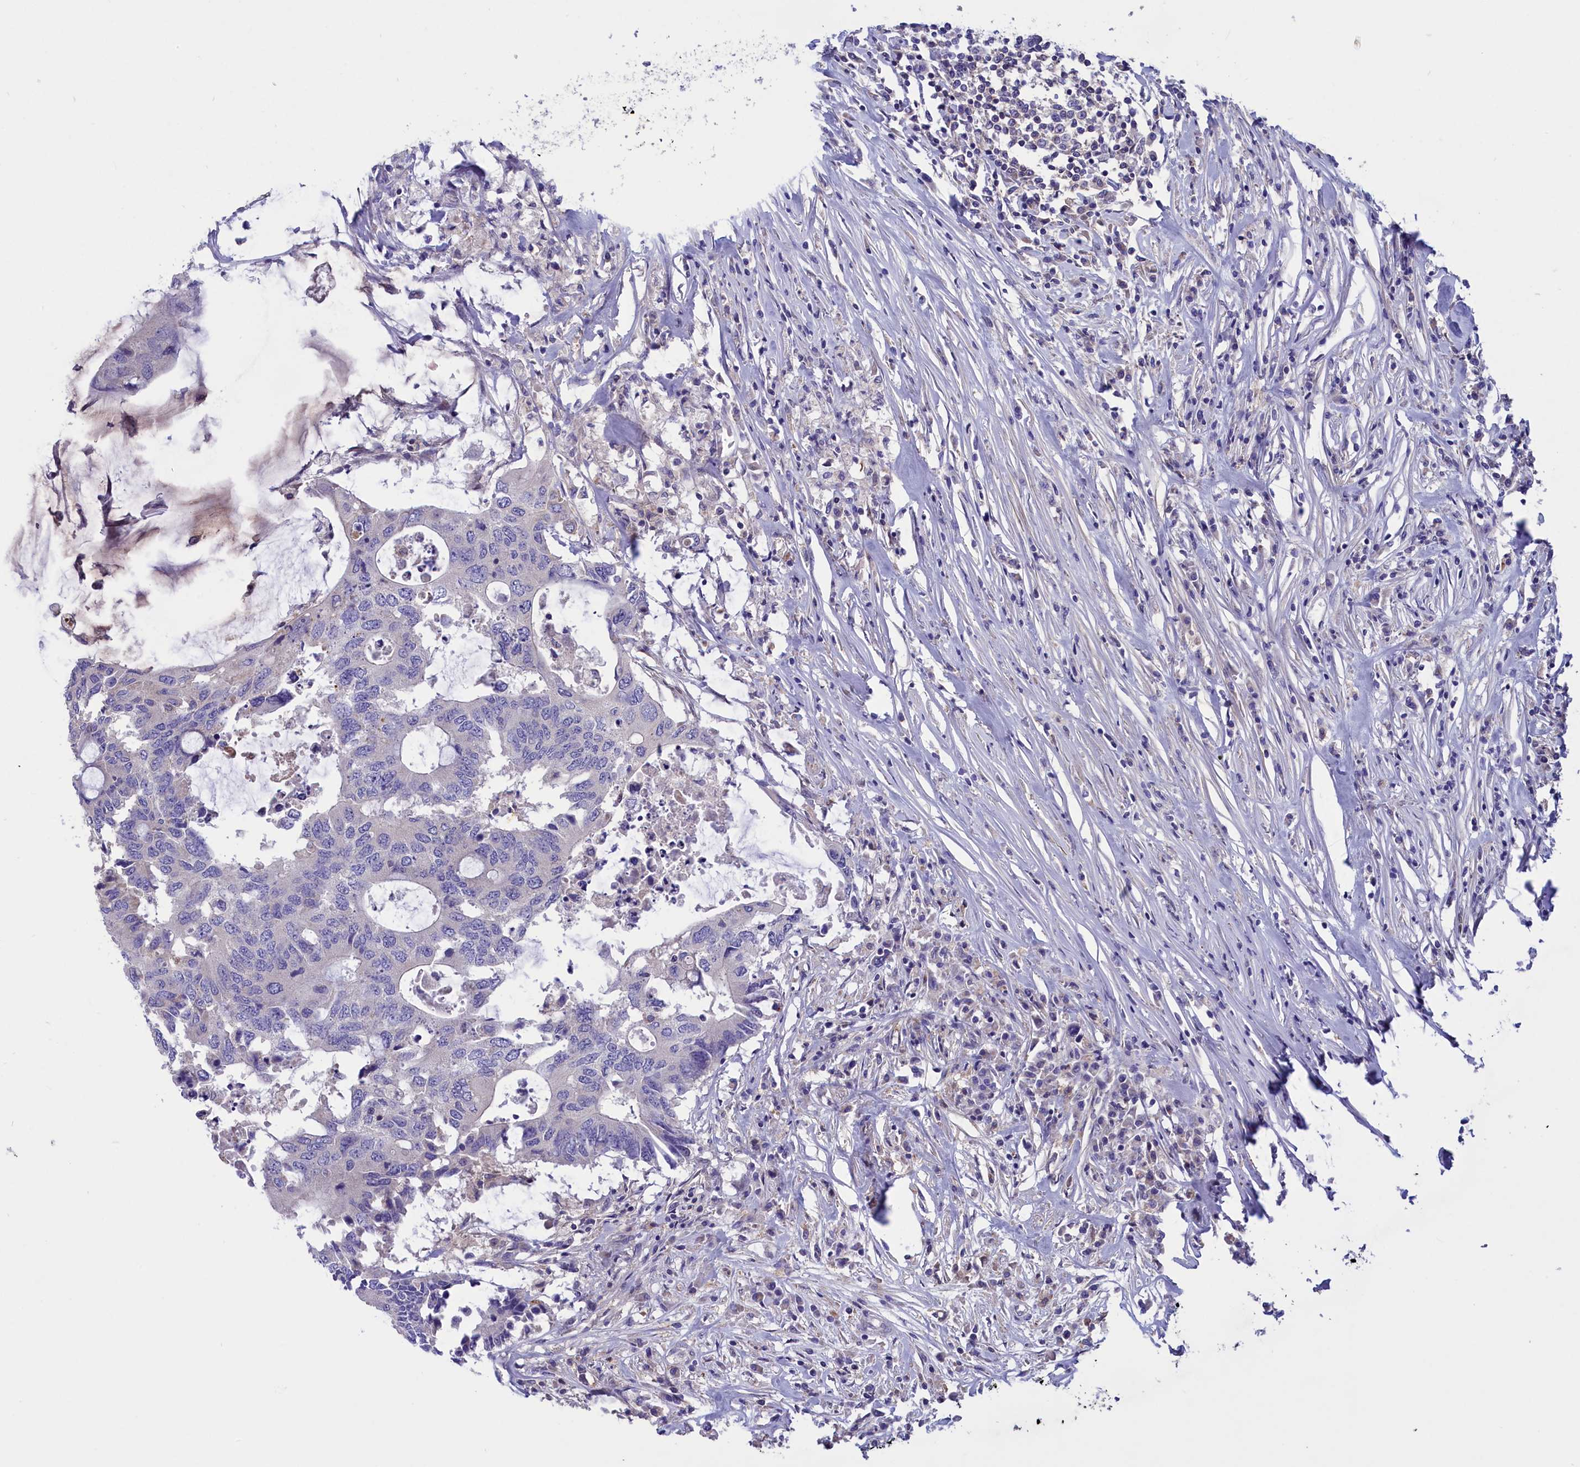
{"staining": {"intensity": "negative", "quantity": "none", "location": "none"}, "tissue": "colorectal cancer", "cell_type": "Tumor cells", "image_type": "cancer", "snomed": [{"axis": "morphology", "description": "Adenocarcinoma, NOS"}, {"axis": "topography", "description": "Colon"}], "caption": "Photomicrograph shows no protein staining in tumor cells of colorectal adenocarcinoma tissue.", "gene": "AMDHD2", "patient": {"sex": "male", "age": 71}}